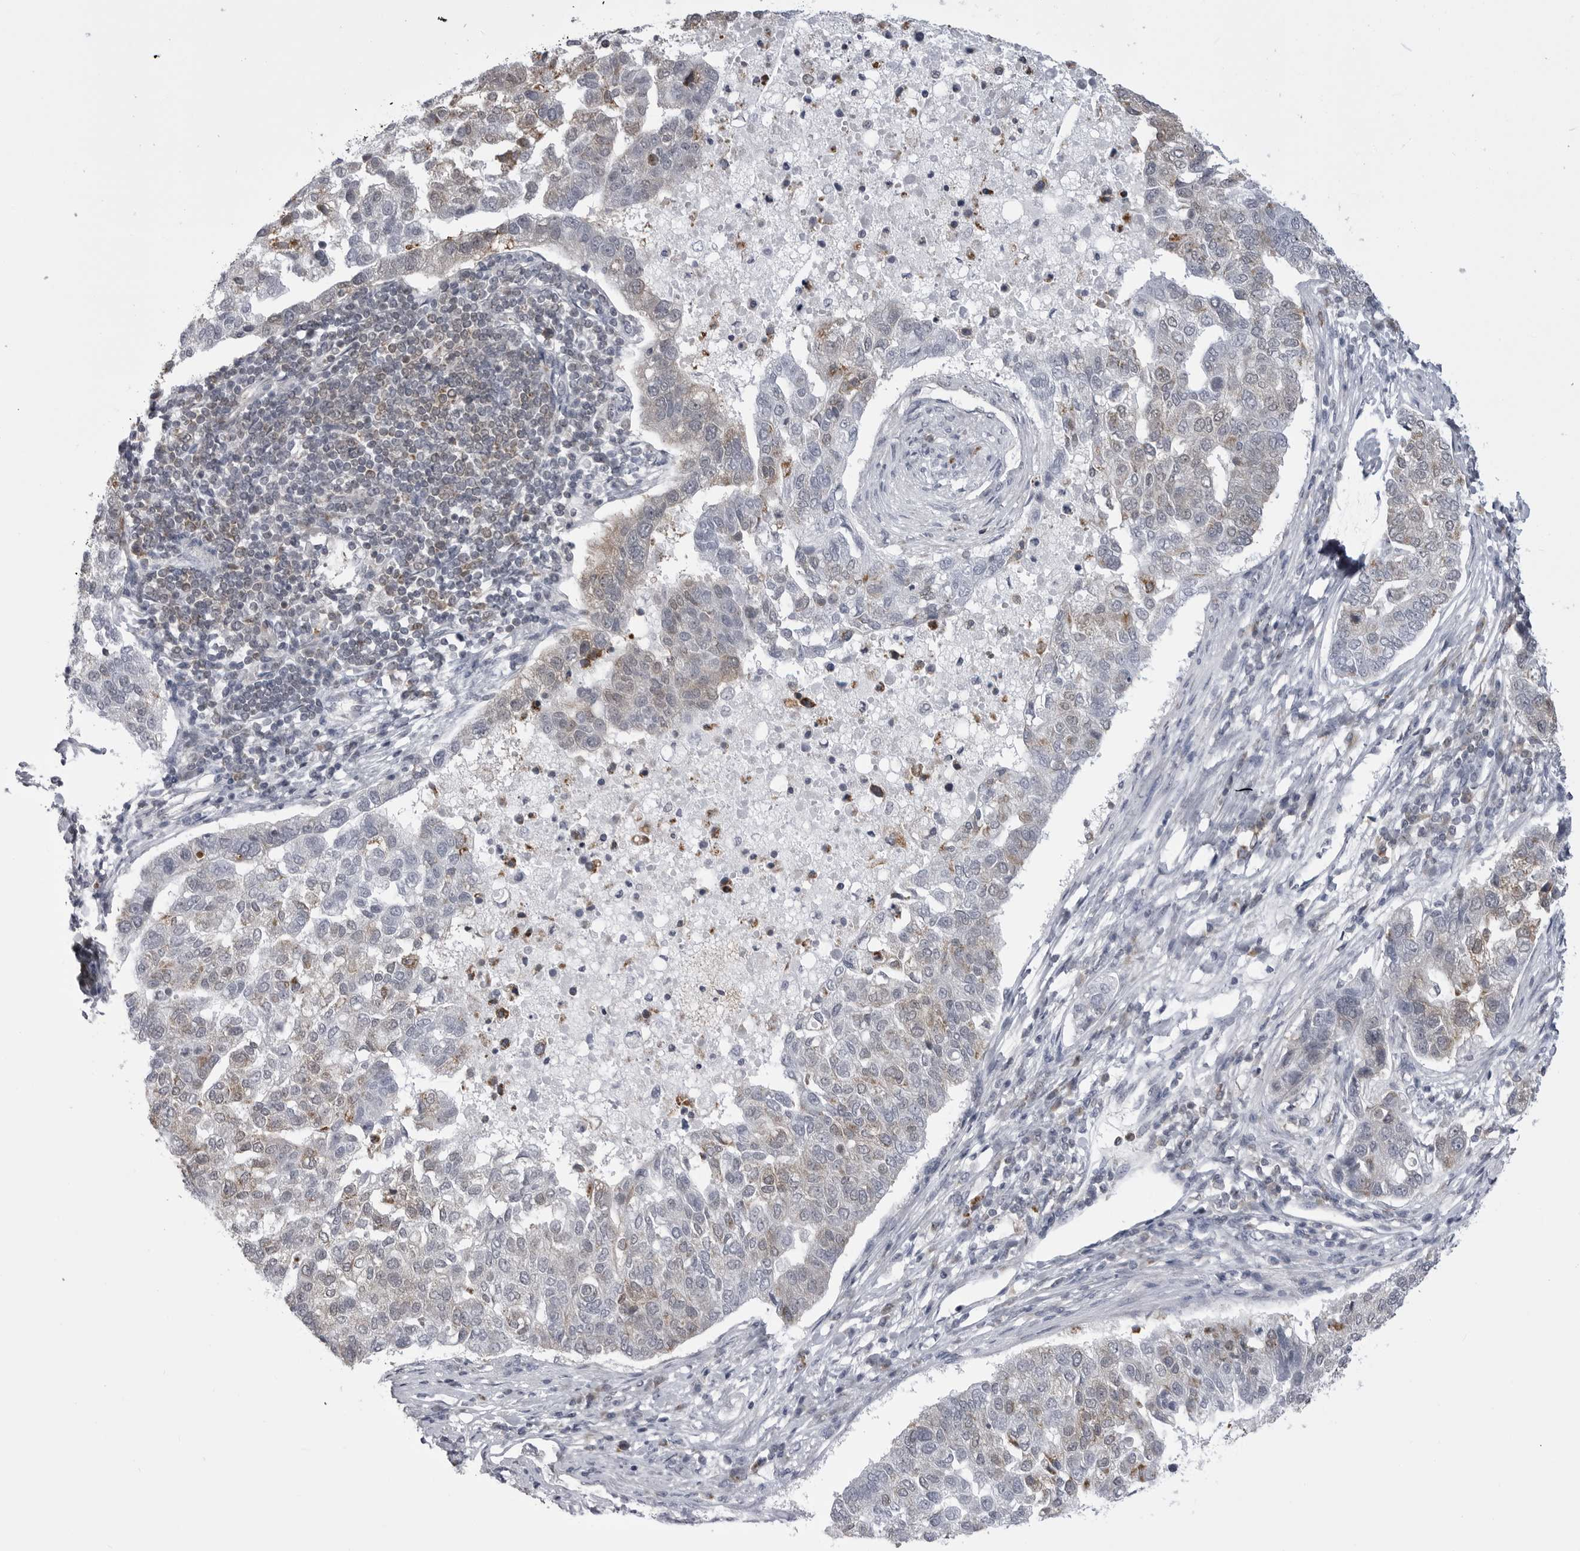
{"staining": {"intensity": "weak", "quantity": "25%-75%", "location": "cytoplasmic/membranous"}, "tissue": "pancreatic cancer", "cell_type": "Tumor cells", "image_type": "cancer", "snomed": [{"axis": "morphology", "description": "Adenocarcinoma, NOS"}, {"axis": "topography", "description": "Pancreas"}], "caption": "IHC staining of pancreatic cancer (adenocarcinoma), which shows low levels of weak cytoplasmic/membranous expression in about 25%-75% of tumor cells indicating weak cytoplasmic/membranous protein expression. The staining was performed using DAB (brown) for protein detection and nuclei were counterstained in hematoxylin (blue).", "gene": "FH", "patient": {"sex": "female", "age": 61}}